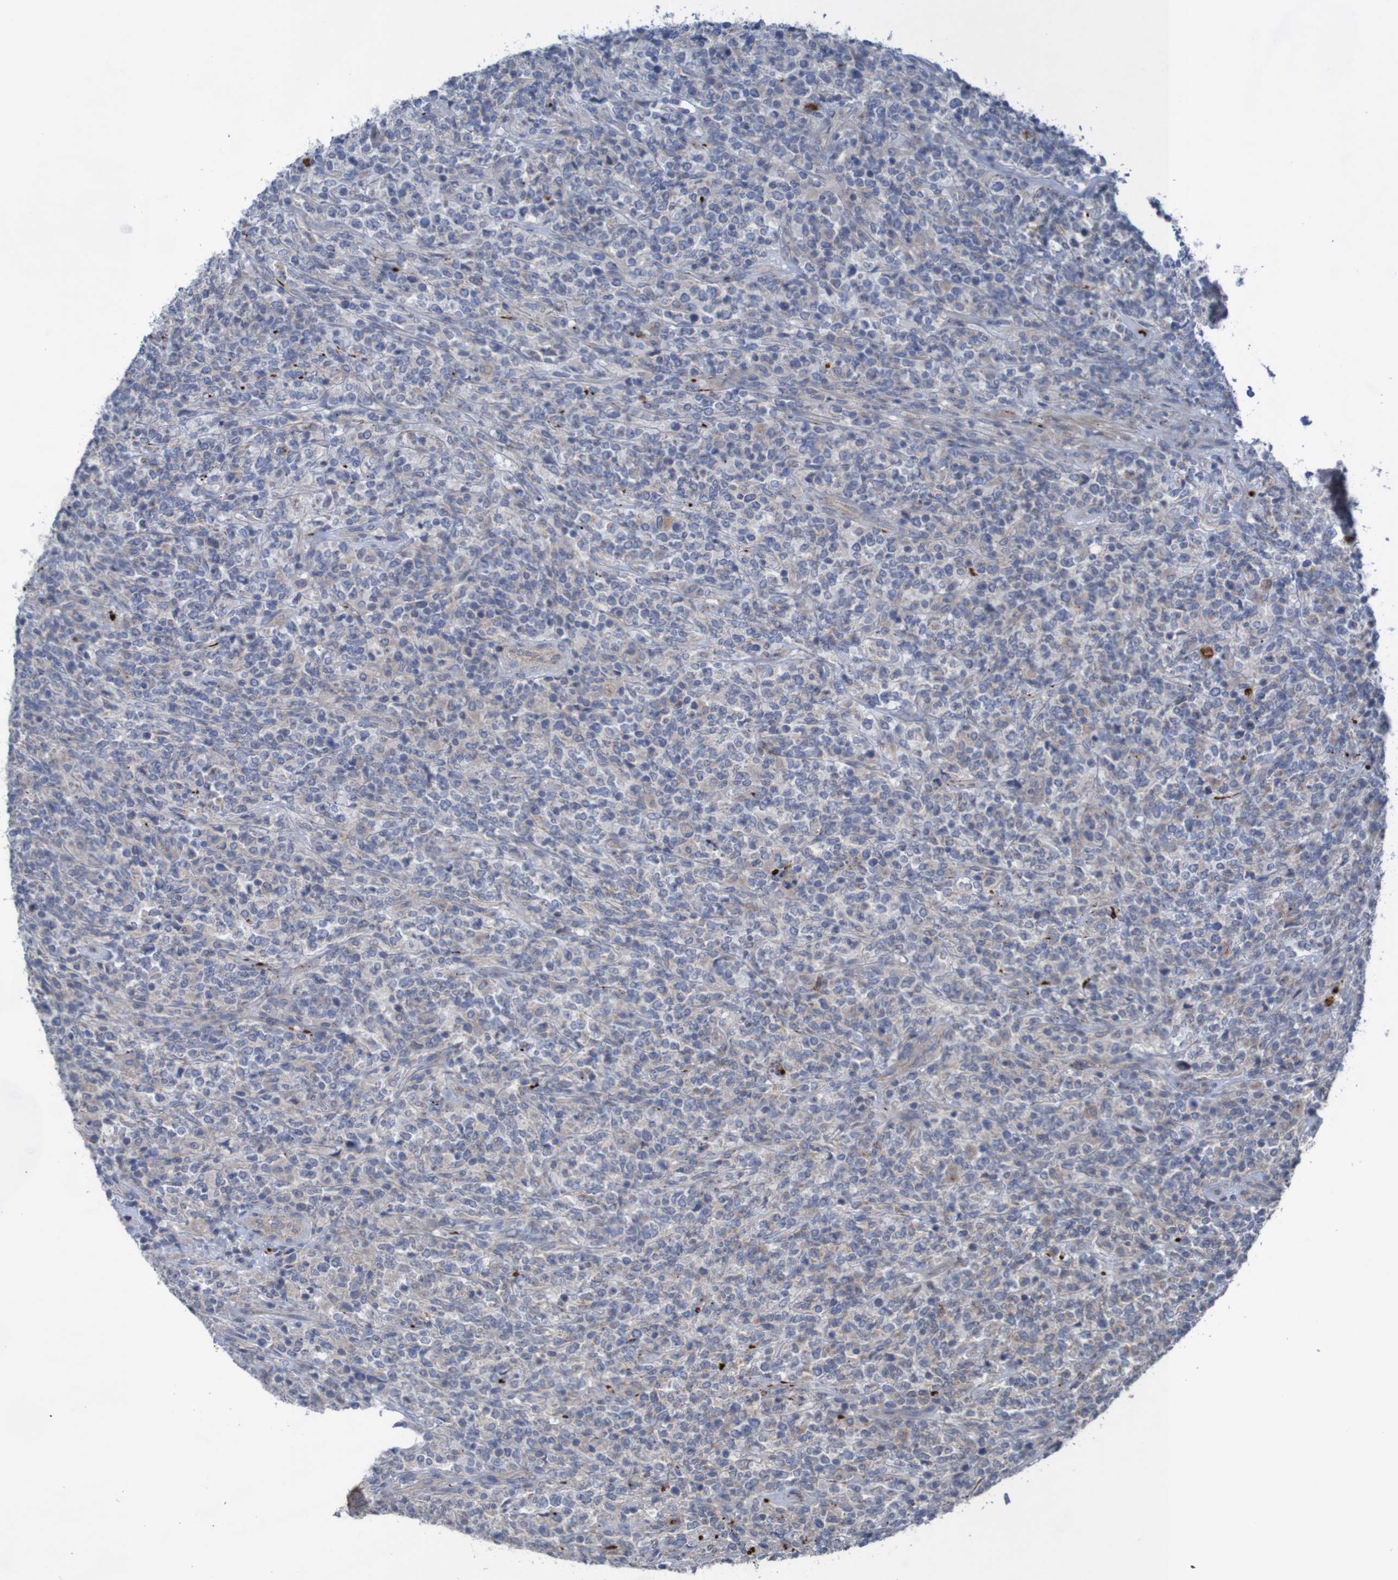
{"staining": {"intensity": "negative", "quantity": "none", "location": "none"}, "tissue": "lymphoma", "cell_type": "Tumor cells", "image_type": "cancer", "snomed": [{"axis": "morphology", "description": "Malignant lymphoma, non-Hodgkin's type, High grade"}, {"axis": "topography", "description": "Soft tissue"}], "caption": "High-grade malignant lymphoma, non-Hodgkin's type was stained to show a protein in brown. There is no significant staining in tumor cells.", "gene": "ANGPT4", "patient": {"sex": "male", "age": 18}}